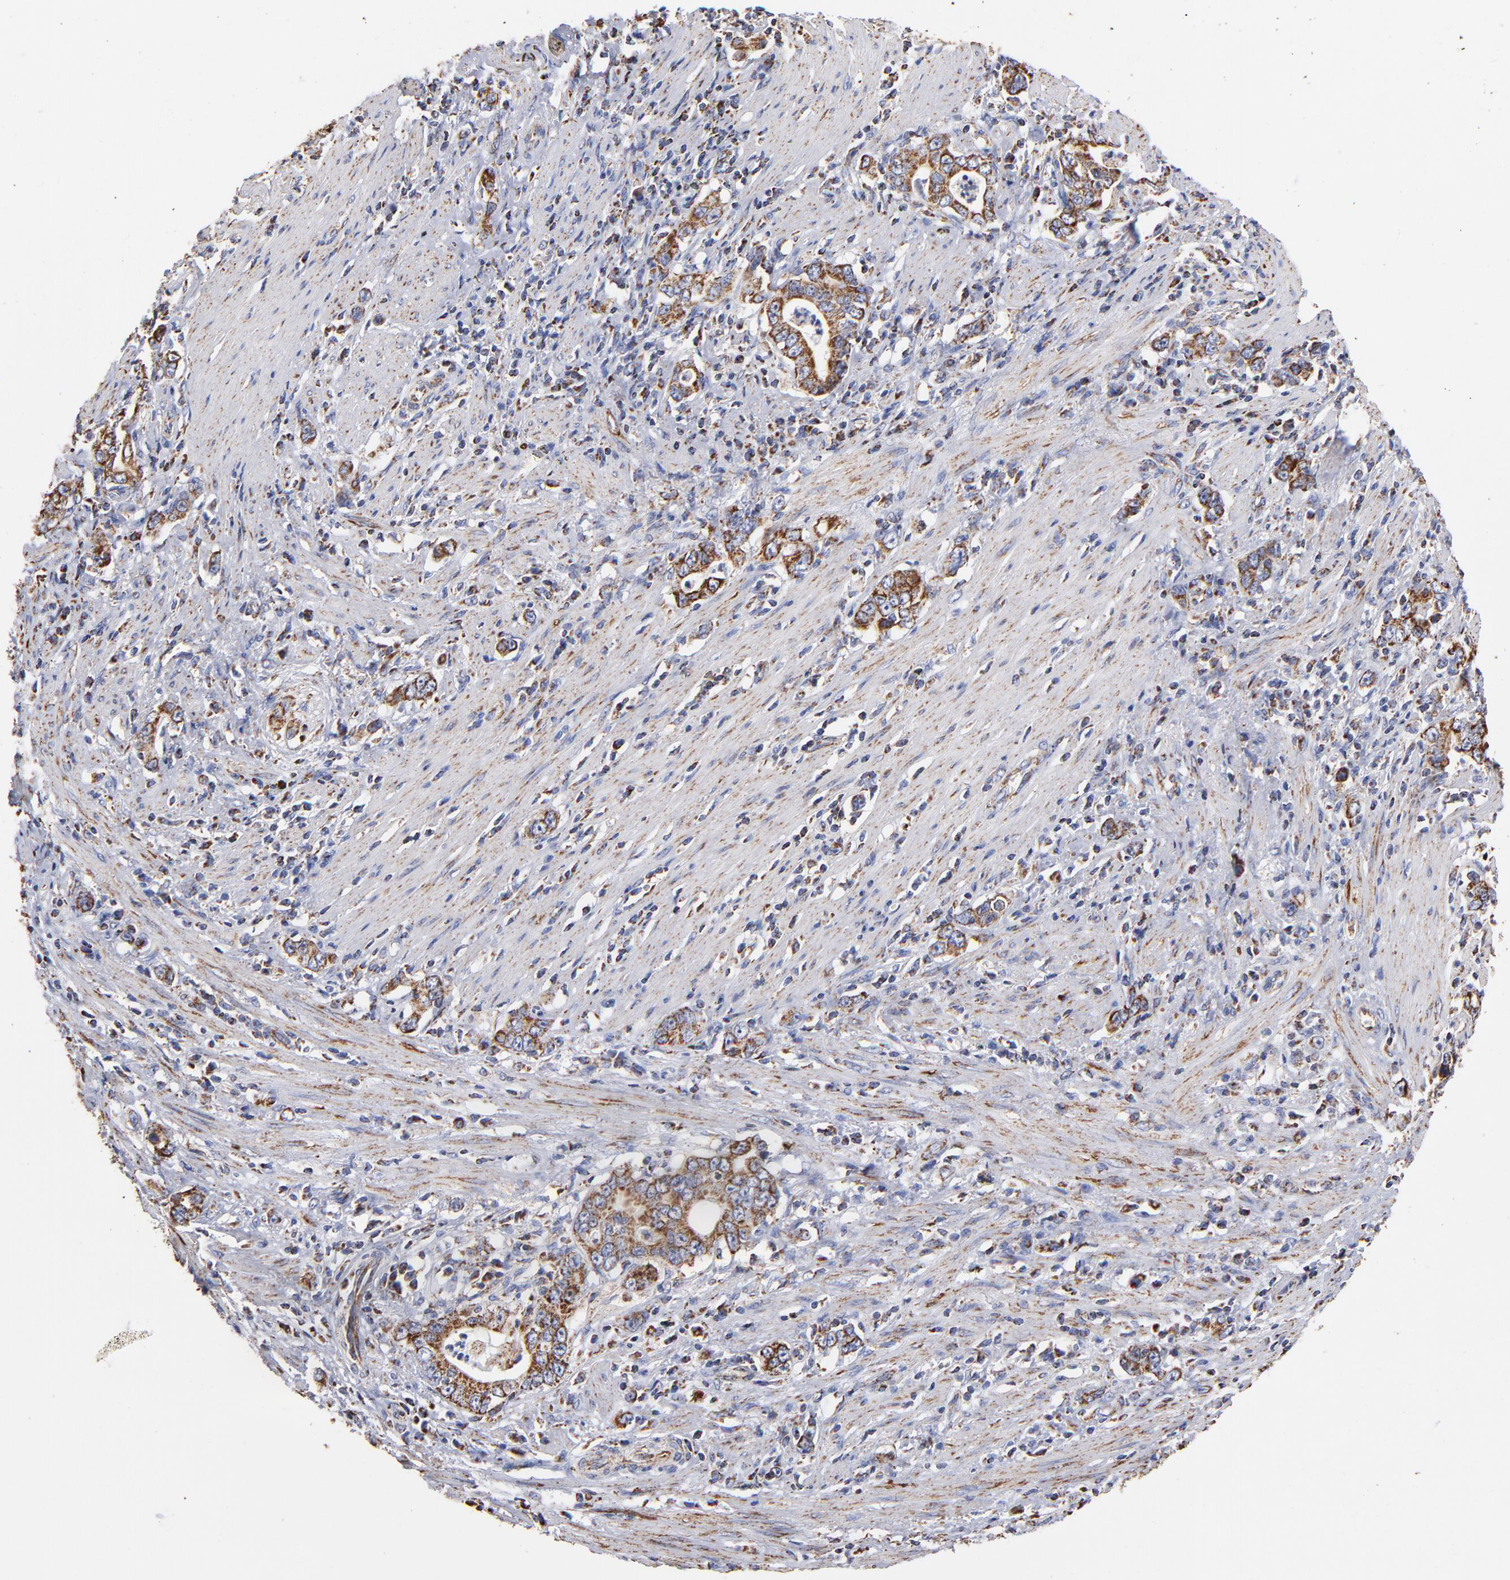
{"staining": {"intensity": "strong", "quantity": ">75%", "location": "cytoplasmic/membranous"}, "tissue": "stomach cancer", "cell_type": "Tumor cells", "image_type": "cancer", "snomed": [{"axis": "morphology", "description": "Adenocarcinoma, NOS"}, {"axis": "topography", "description": "Stomach, lower"}], "caption": "Protein staining by immunohistochemistry demonstrates strong cytoplasmic/membranous positivity in approximately >75% of tumor cells in stomach cancer. Ihc stains the protein in brown and the nuclei are stained blue.", "gene": "PHB1", "patient": {"sex": "female", "age": 72}}